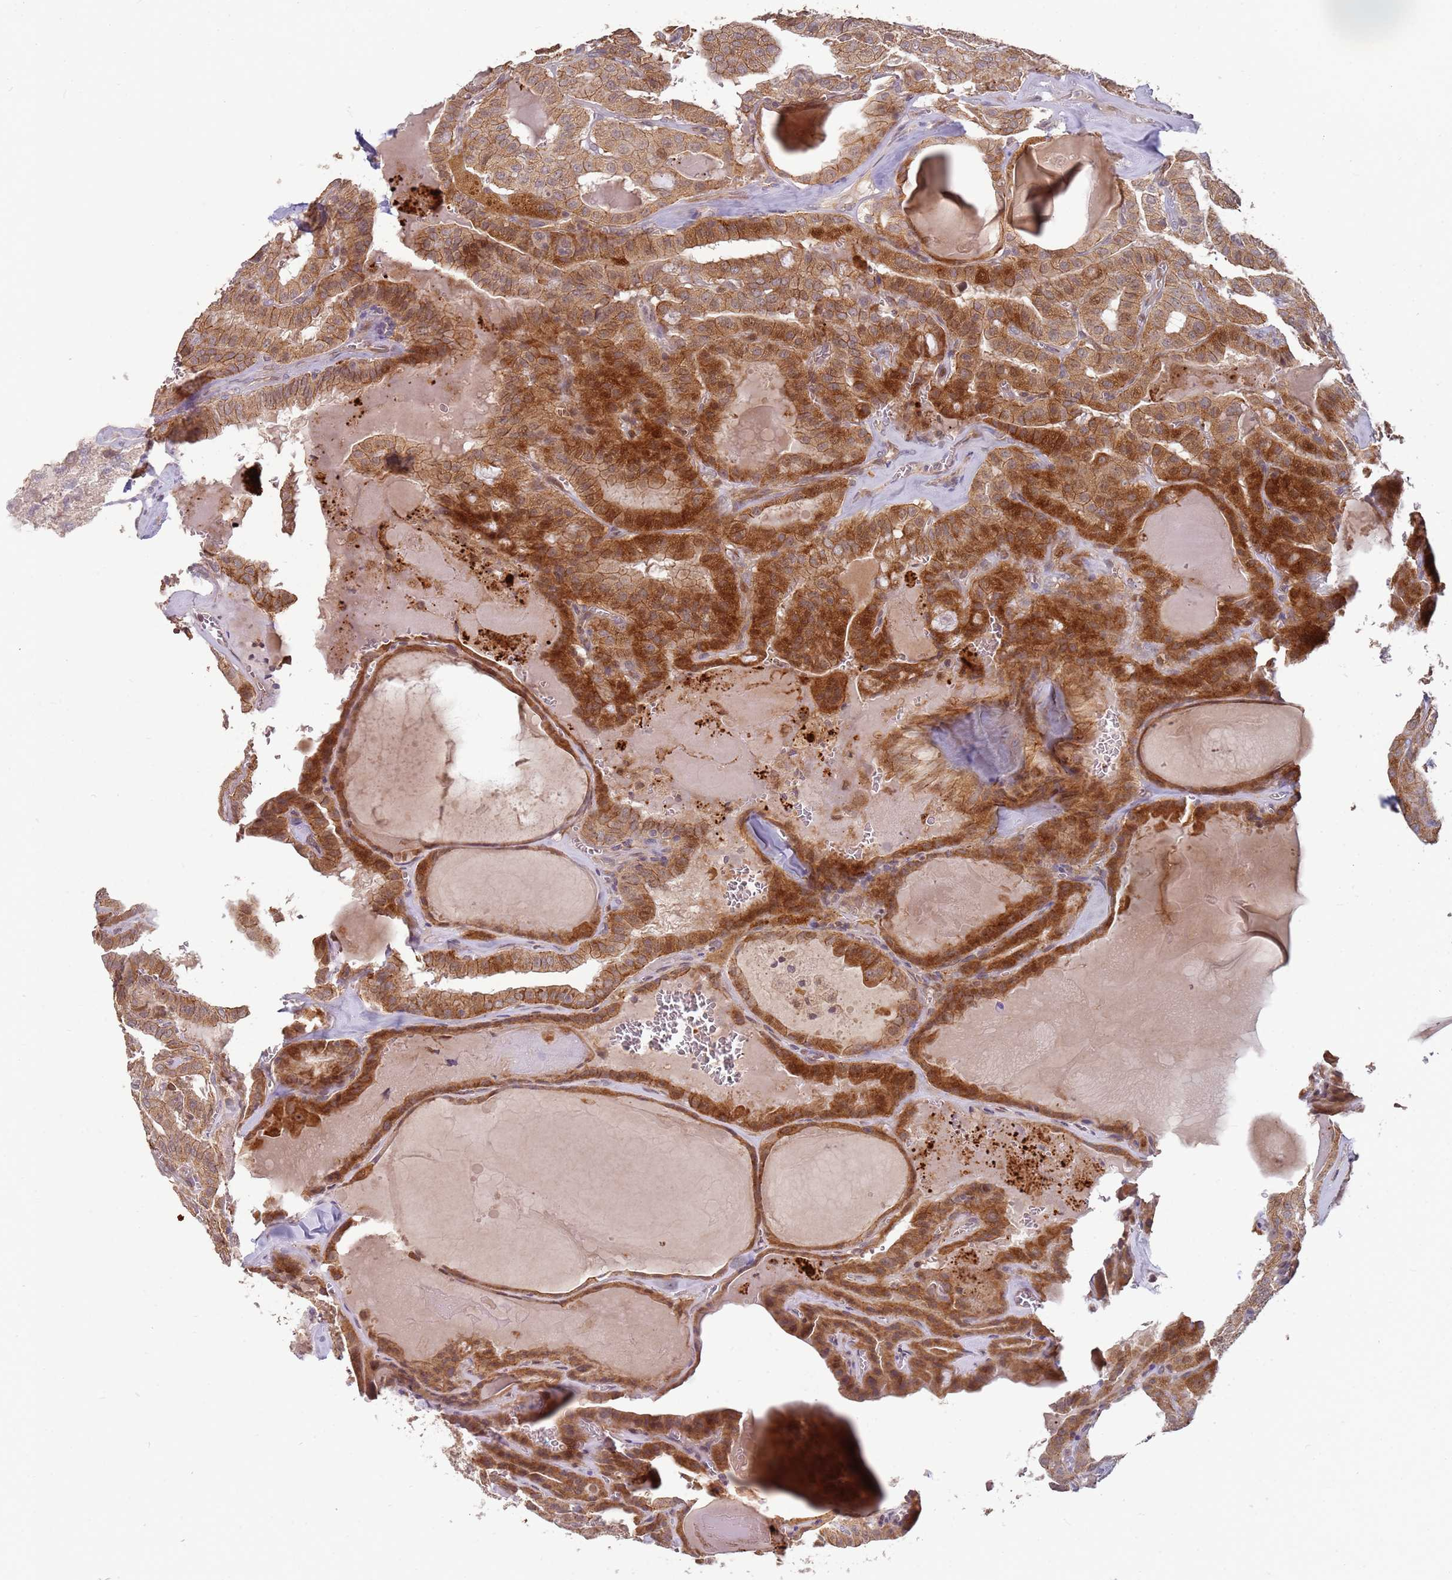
{"staining": {"intensity": "strong", "quantity": "25%-75%", "location": "cytoplasmic/membranous"}, "tissue": "thyroid cancer", "cell_type": "Tumor cells", "image_type": "cancer", "snomed": [{"axis": "morphology", "description": "Papillary adenocarcinoma, NOS"}, {"axis": "topography", "description": "Thyroid gland"}], "caption": "An image of papillary adenocarcinoma (thyroid) stained for a protein reveals strong cytoplasmic/membranous brown staining in tumor cells.", "gene": "MPEG1", "patient": {"sex": "male", "age": 52}}